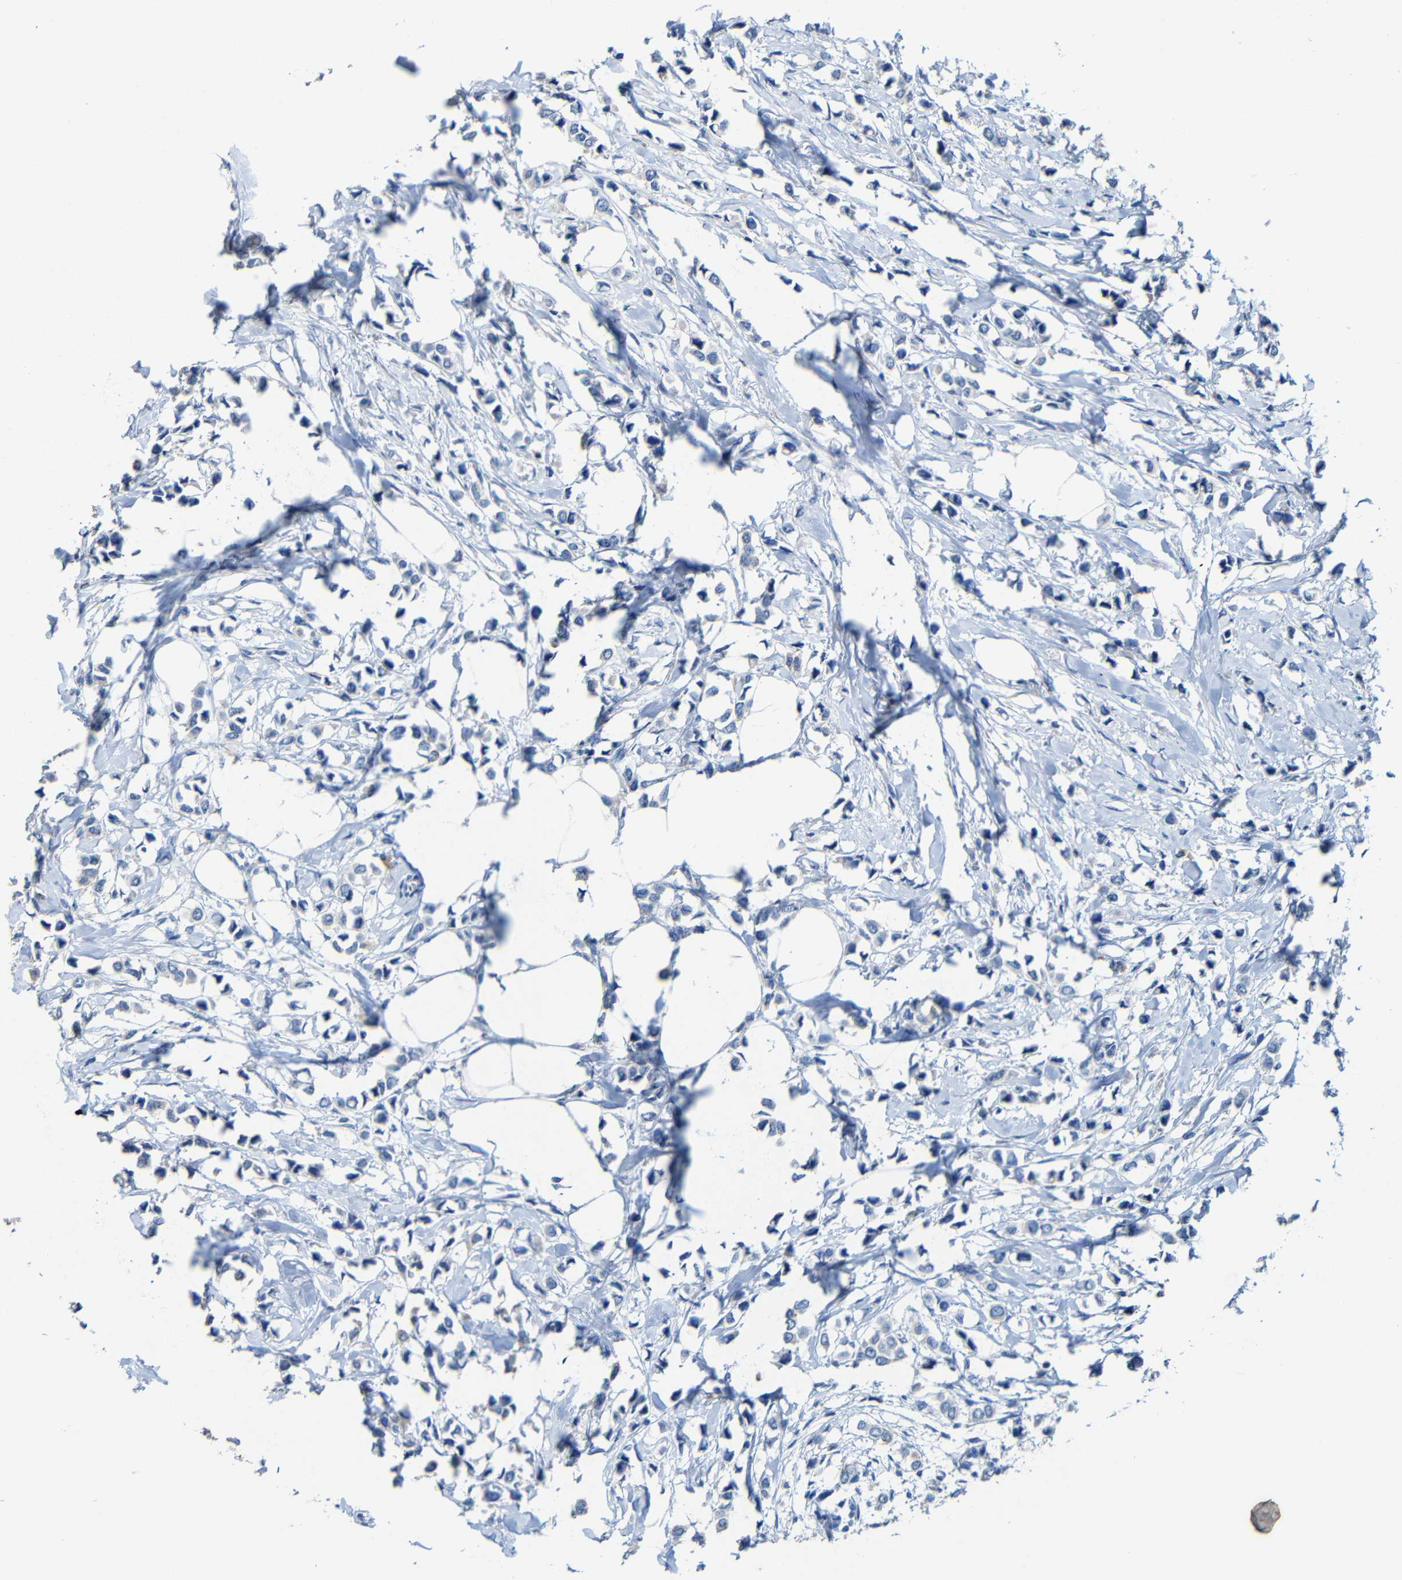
{"staining": {"intensity": "negative", "quantity": "none", "location": "none"}, "tissue": "breast cancer", "cell_type": "Tumor cells", "image_type": "cancer", "snomed": [{"axis": "morphology", "description": "Lobular carcinoma"}, {"axis": "topography", "description": "Breast"}], "caption": "DAB (3,3'-diaminobenzidine) immunohistochemical staining of human breast cancer reveals no significant staining in tumor cells.", "gene": "ACKR2", "patient": {"sex": "female", "age": 51}}